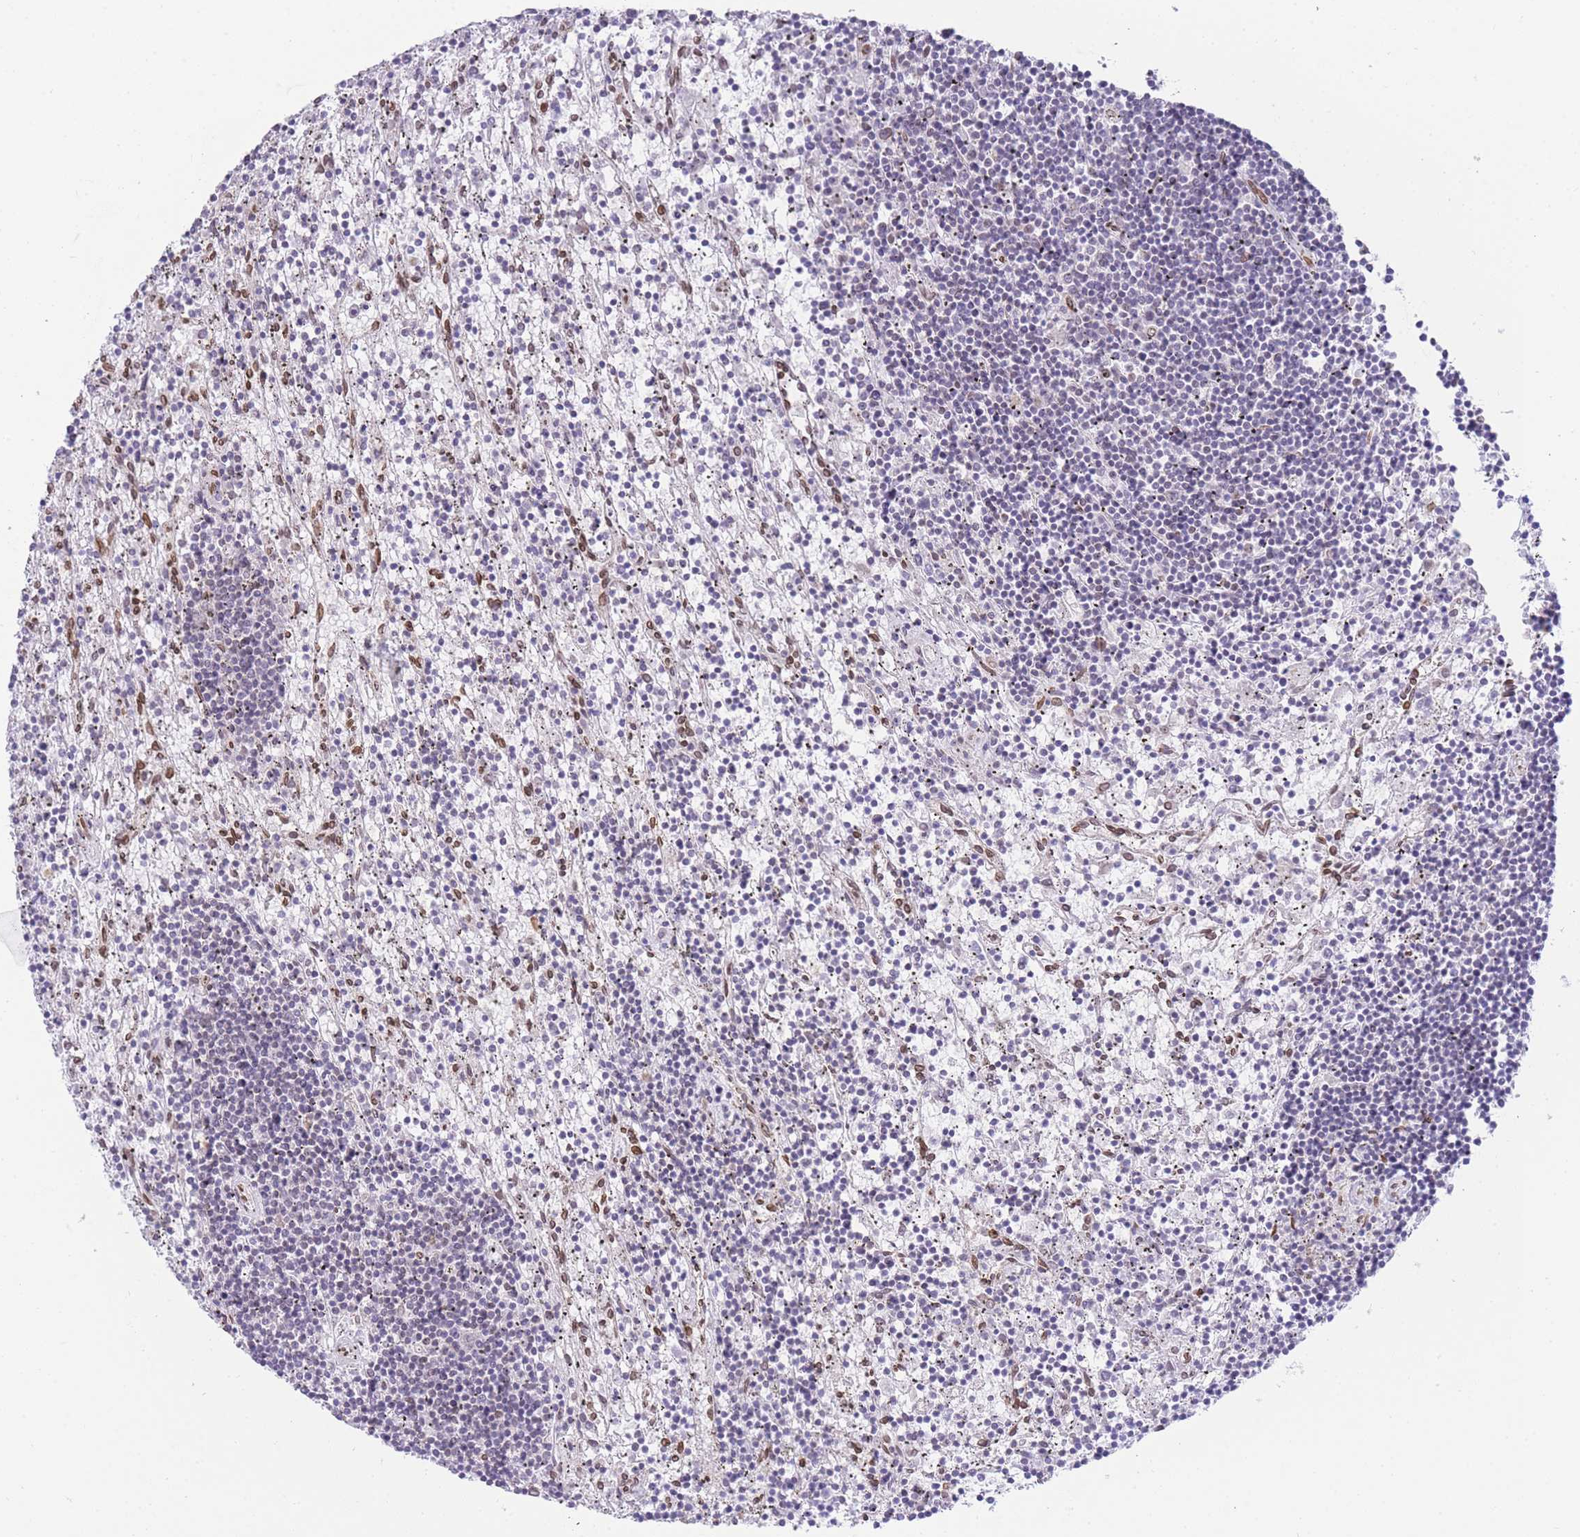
{"staining": {"intensity": "negative", "quantity": "none", "location": "none"}, "tissue": "lymphoma", "cell_type": "Tumor cells", "image_type": "cancer", "snomed": [{"axis": "morphology", "description": "Malignant lymphoma, non-Hodgkin's type, Low grade"}, {"axis": "topography", "description": "Spleen"}], "caption": "IHC of human malignant lymphoma, non-Hodgkin's type (low-grade) reveals no expression in tumor cells.", "gene": "OR10AD1", "patient": {"sex": "male", "age": 76}}